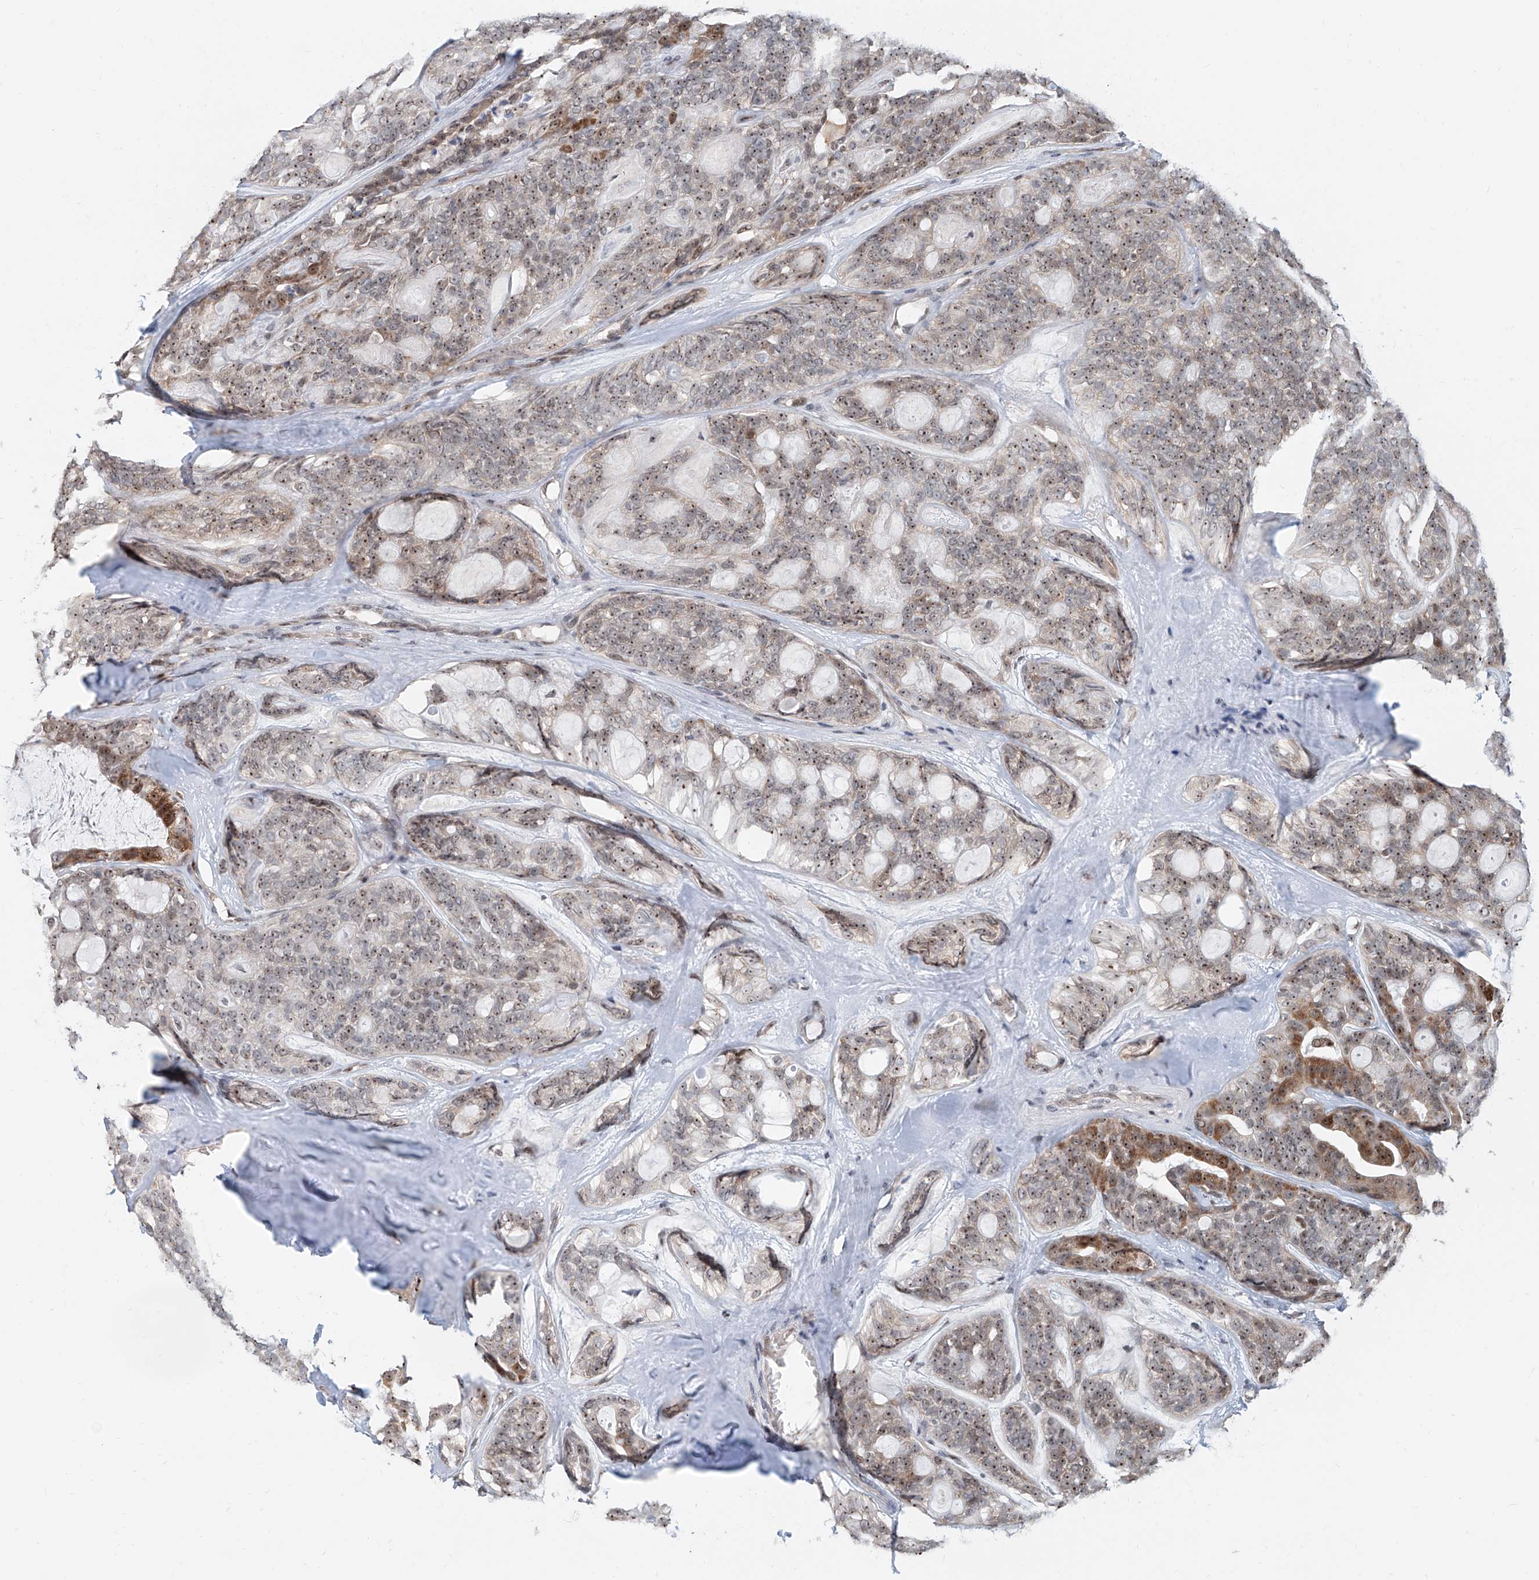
{"staining": {"intensity": "moderate", "quantity": ">75%", "location": "nuclear"}, "tissue": "head and neck cancer", "cell_type": "Tumor cells", "image_type": "cancer", "snomed": [{"axis": "morphology", "description": "Adenocarcinoma, NOS"}, {"axis": "topography", "description": "Head-Neck"}], "caption": "Human head and neck cancer (adenocarcinoma) stained for a protein (brown) demonstrates moderate nuclear positive expression in approximately >75% of tumor cells.", "gene": "SDE2", "patient": {"sex": "male", "age": 66}}